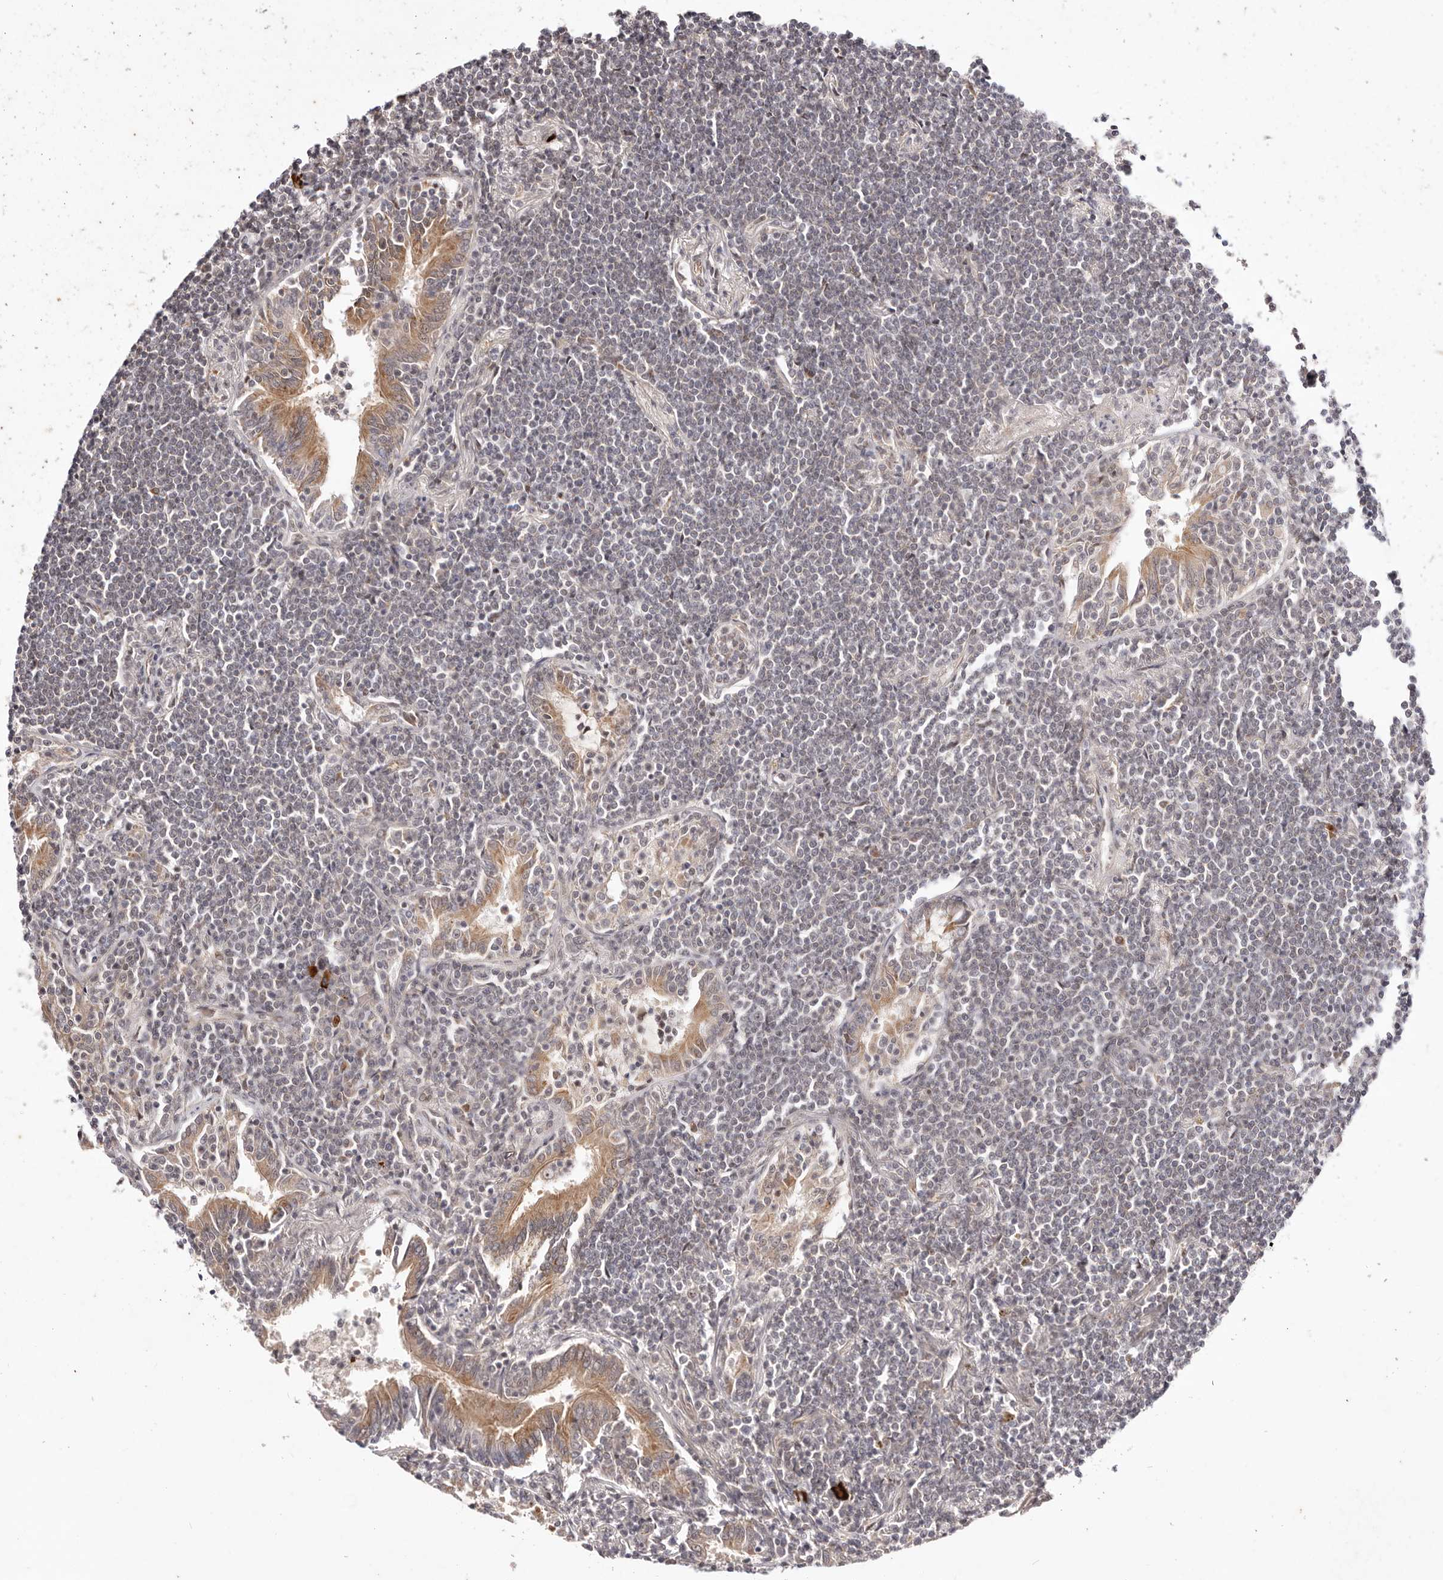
{"staining": {"intensity": "negative", "quantity": "none", "location": "none"}, "tissue": "lymphoma", "cell_type": "Tumor cells", "image_type": "cancer", "snomed": [{"axis": "morphology", "description": "Malignant lymphoma, non-Hodgkin's type, Low grade"}, {"axis": "topography", "description": "Lung"}], "caption": "Immunohistochemistry photomicrograph of human lymphoma stained for a protein (brown), which reveals no expression in tumor cells. (DAB (3,3'-diaminobenzidine) IHC visualized using brightfield microscopy, high magnification).", "gene": "WRN", "patient": {"sex": "female", "age": 71}}